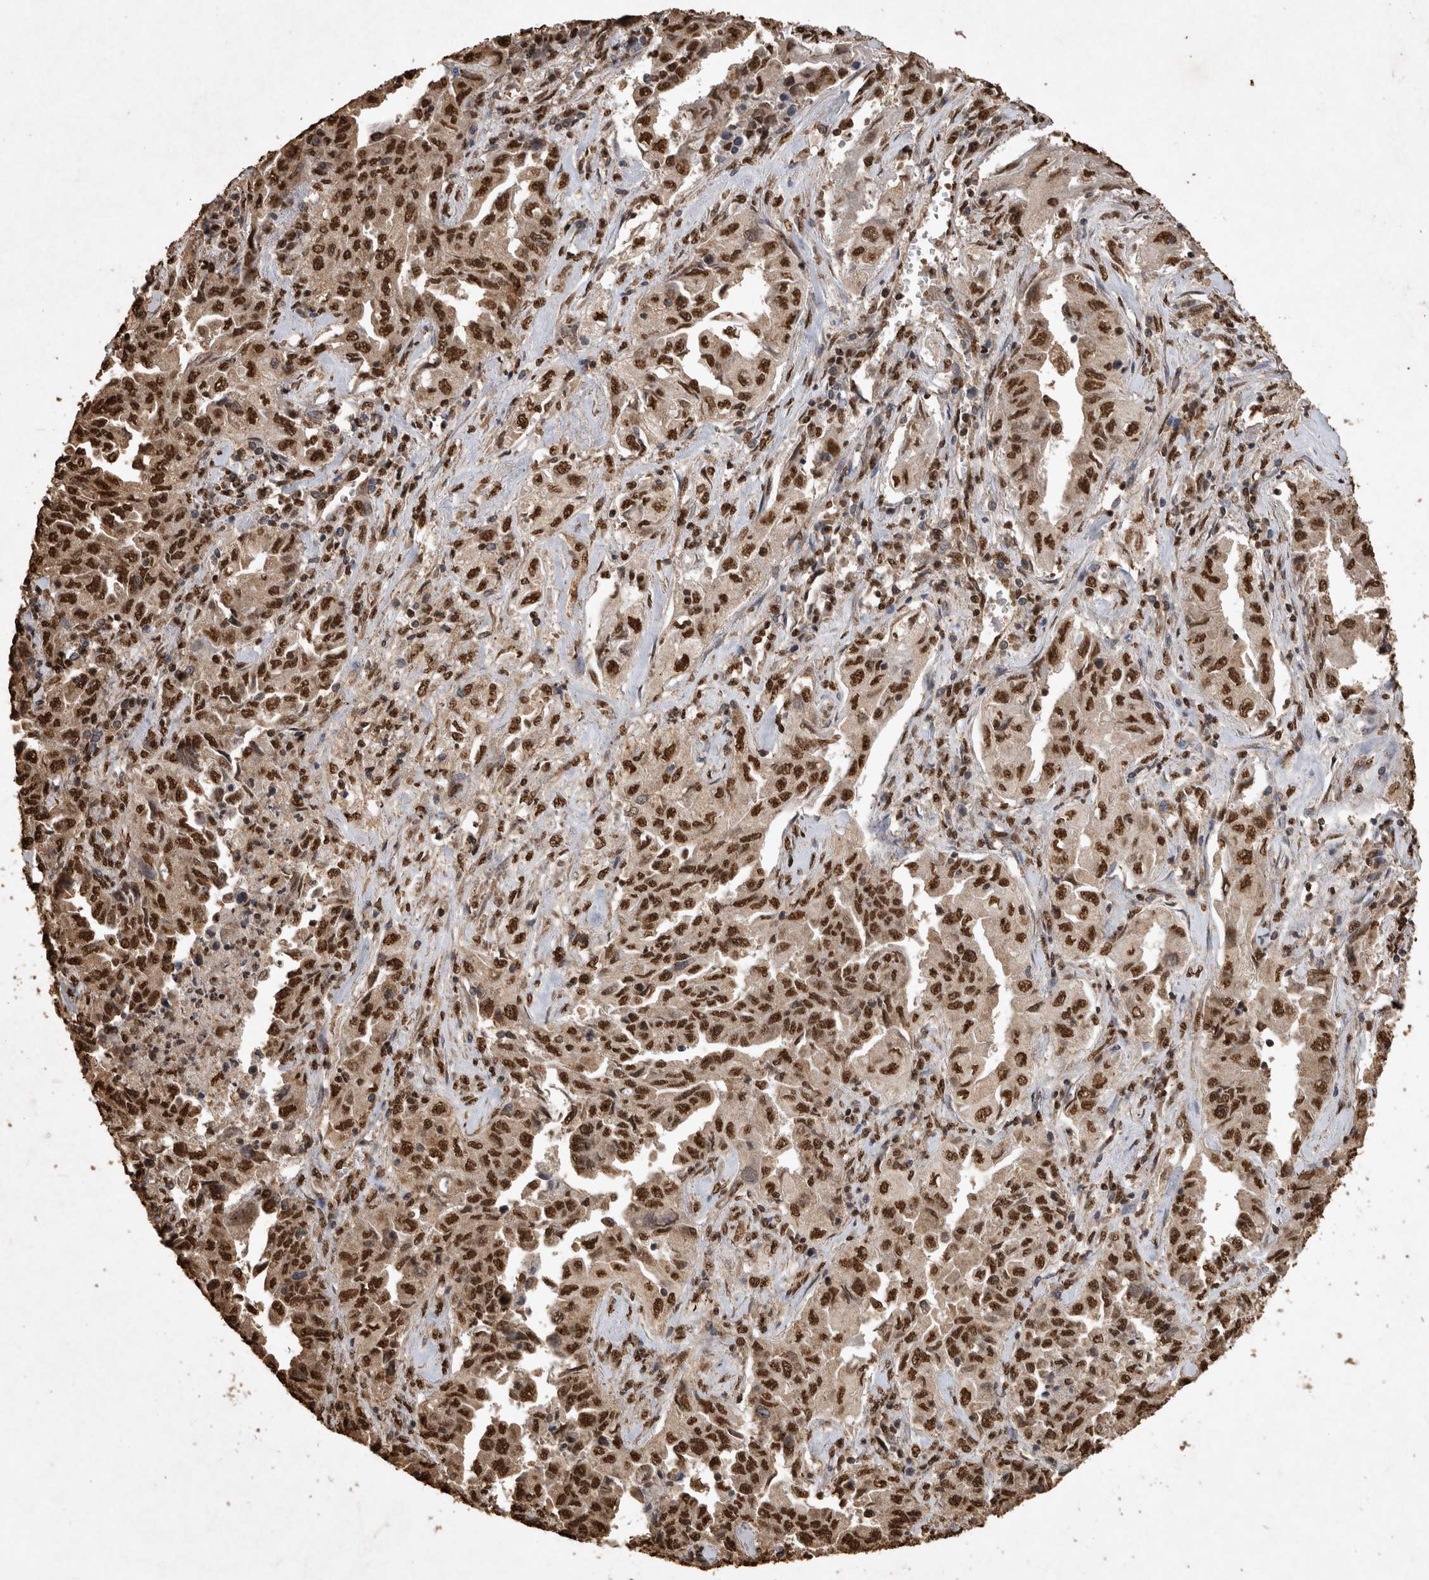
{"staining": {"intensity": "strong", "quantity": ">75%", "location": "nuclear"}, "tissue": "lung cancer", "cell_type": "Tumor cells", "image_type": "cancer", "snomed": [{"axis": "morphology", "description": "Adenocarcinoma, NOS"}, {"axis": "topography", "description": "Lung"}], "caption": "A high-resolution image shows immunohistochemistry staining of adenocarcinoma (lung), which displays strong nuclear expression in approximately >75% of tumor cells.", "gene": "OAS2", "patient": {"sex": "female", "age": 51}}